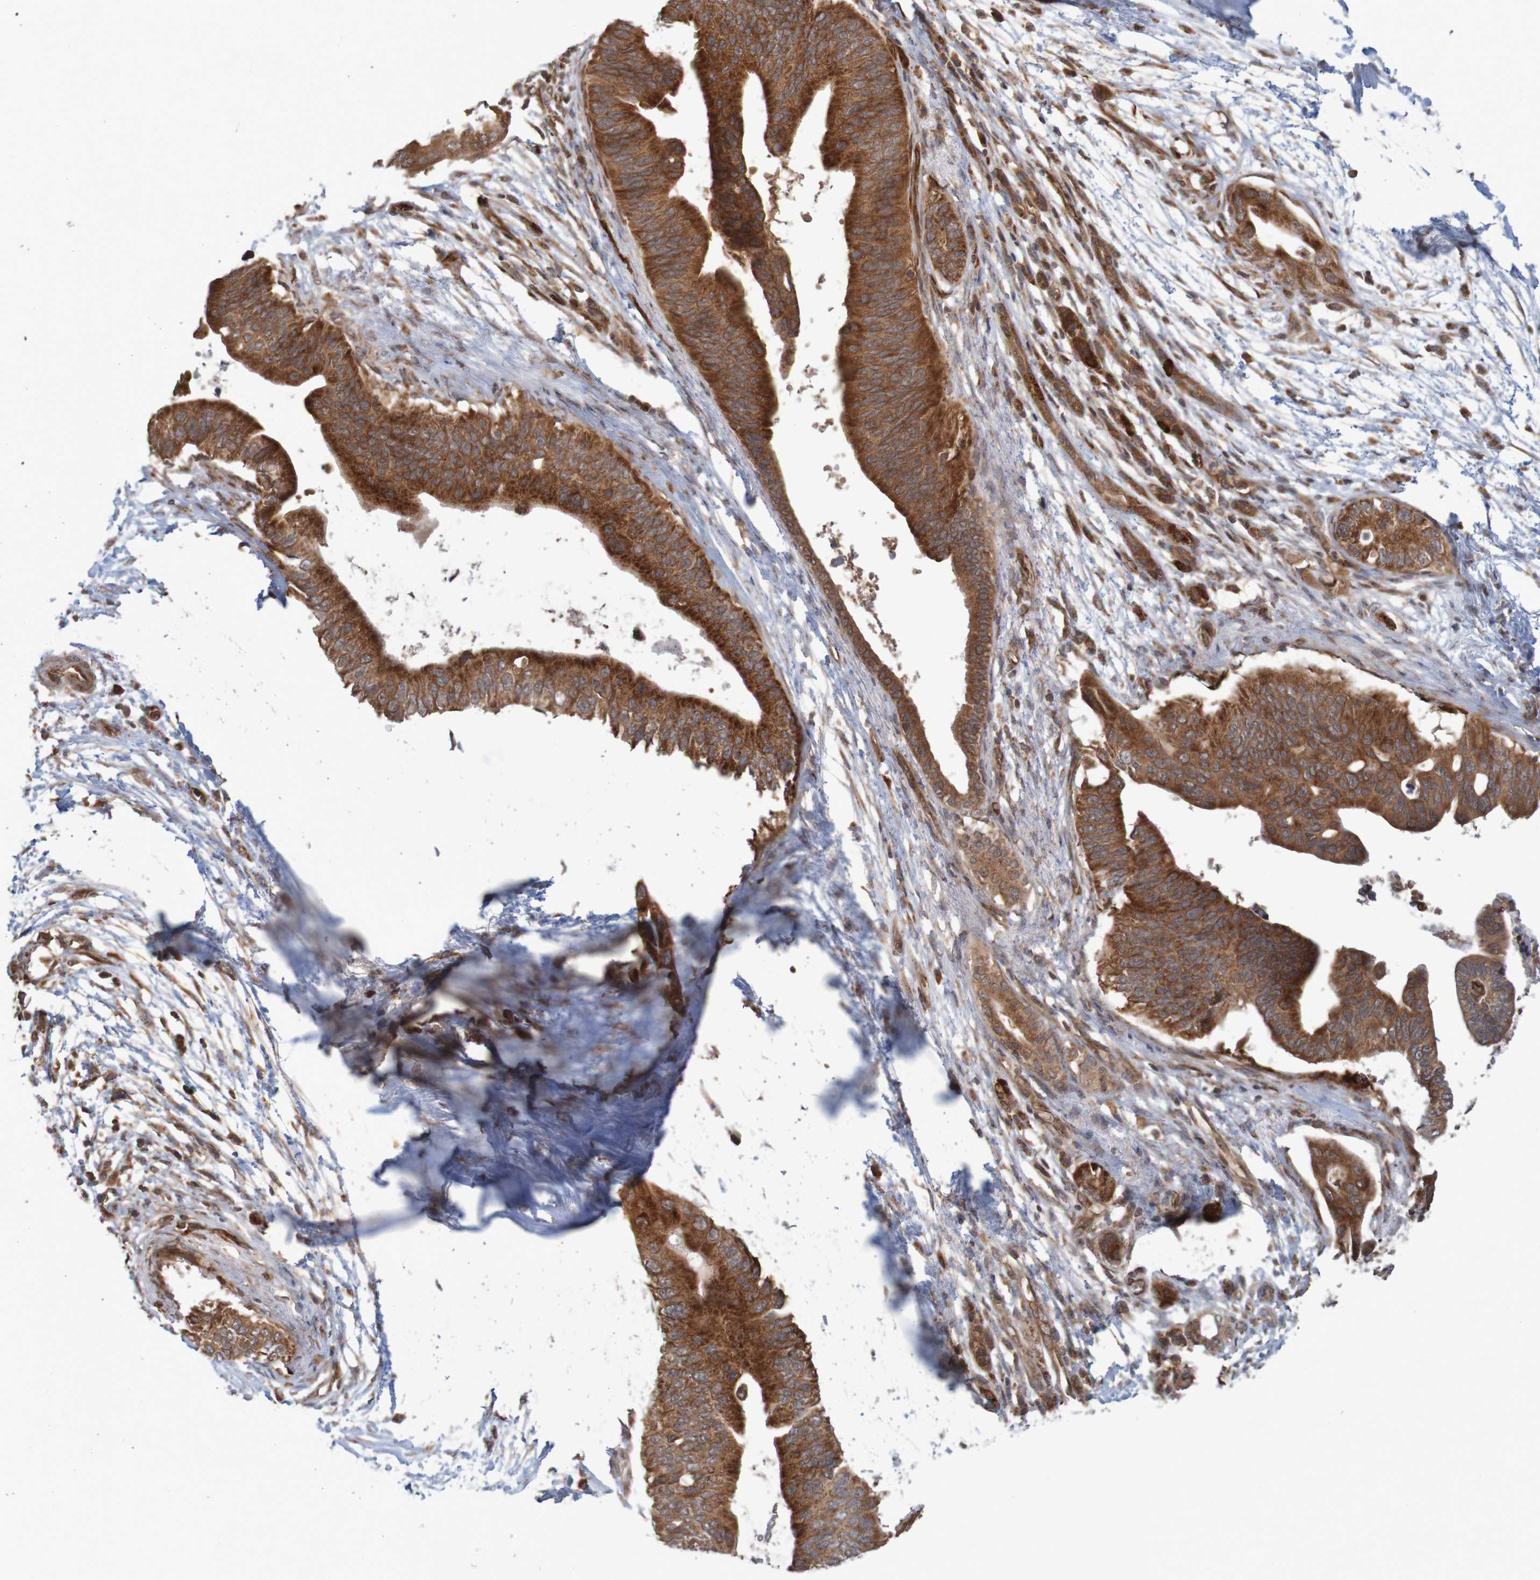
{"staining": {"intensity": "strong", "quantity": ">75%", "location": "cytoplasmic/membranous"}, "tissue": "pancreatic cancer", "cell_type": "Tumor cells", "image_type": "cancer", "snomed": [{"axis": "morphology", "description": "Adenocarcinoma, NOS"}, {"axis": "topography", "description": "Pancreas"}], "caption": "Protein staining reveals strong cytoplasmic/membranous expression in about >75% of tumor cells in adenocarcinoma (pancreatic). The protein of interest is stained brown, and the nuclei are stained in blue (DAB IHC with brightfield microscopy, high magnification).", "gene": "MRPL52", "patient": {"sex": "male", "age": 77}}